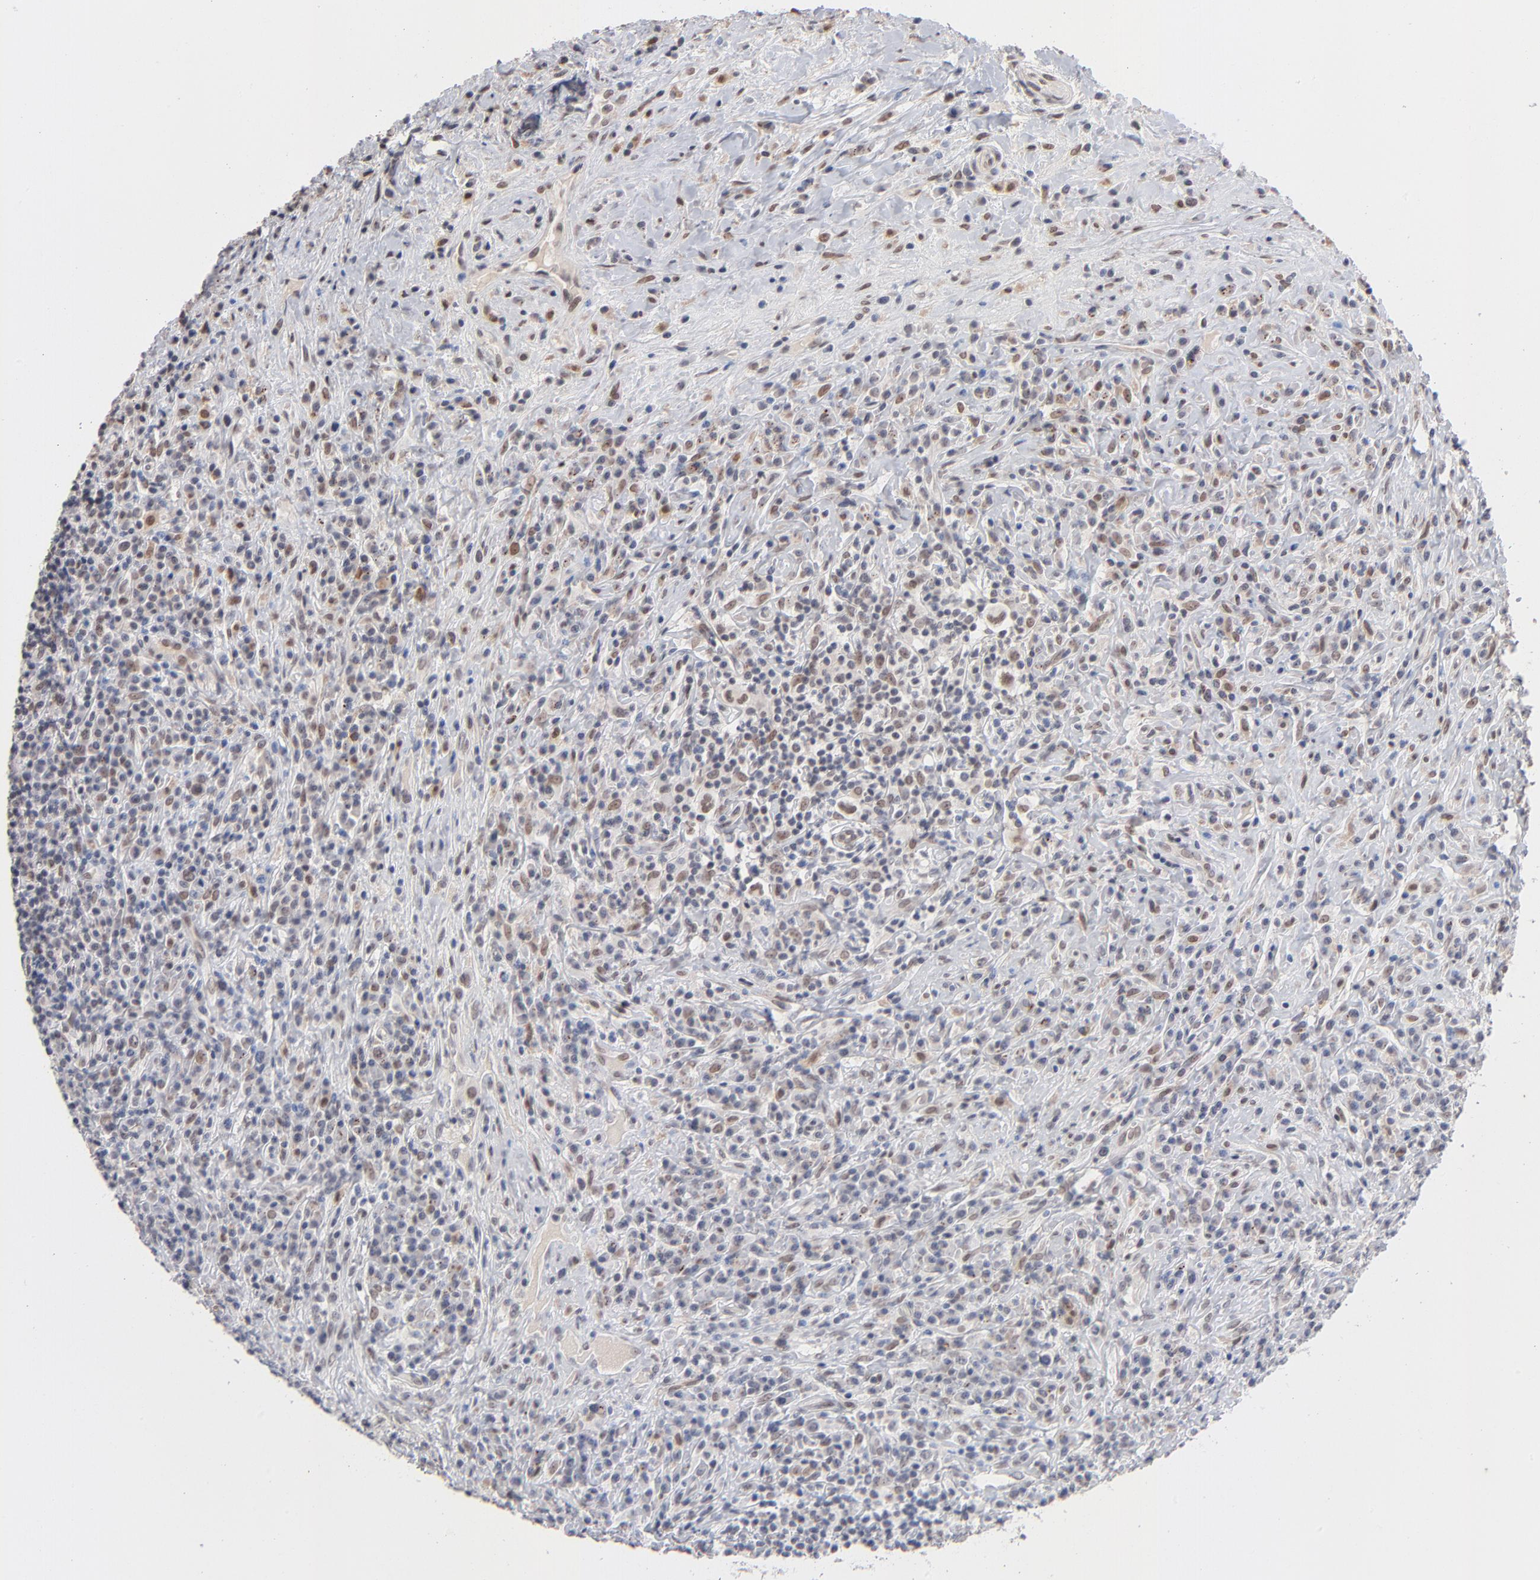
{"staining": {"intensity": "negative", "quantity": "none", "location": "none"}, "tissue": "lymphoma", "cell_type": "Tumor cells", "image_type": "cancer", "snomed": [{"axis": "morphology", "description": "Hodgkin's disease, NOS"}, {"axis": "topography", "description": "Lymph node"}], "caption": "IHC of human Hodgkin's disease demonstrates no staining in tumor cells.", "gene": "MBIP", "patient": {"sex": "female", "age": 25}}